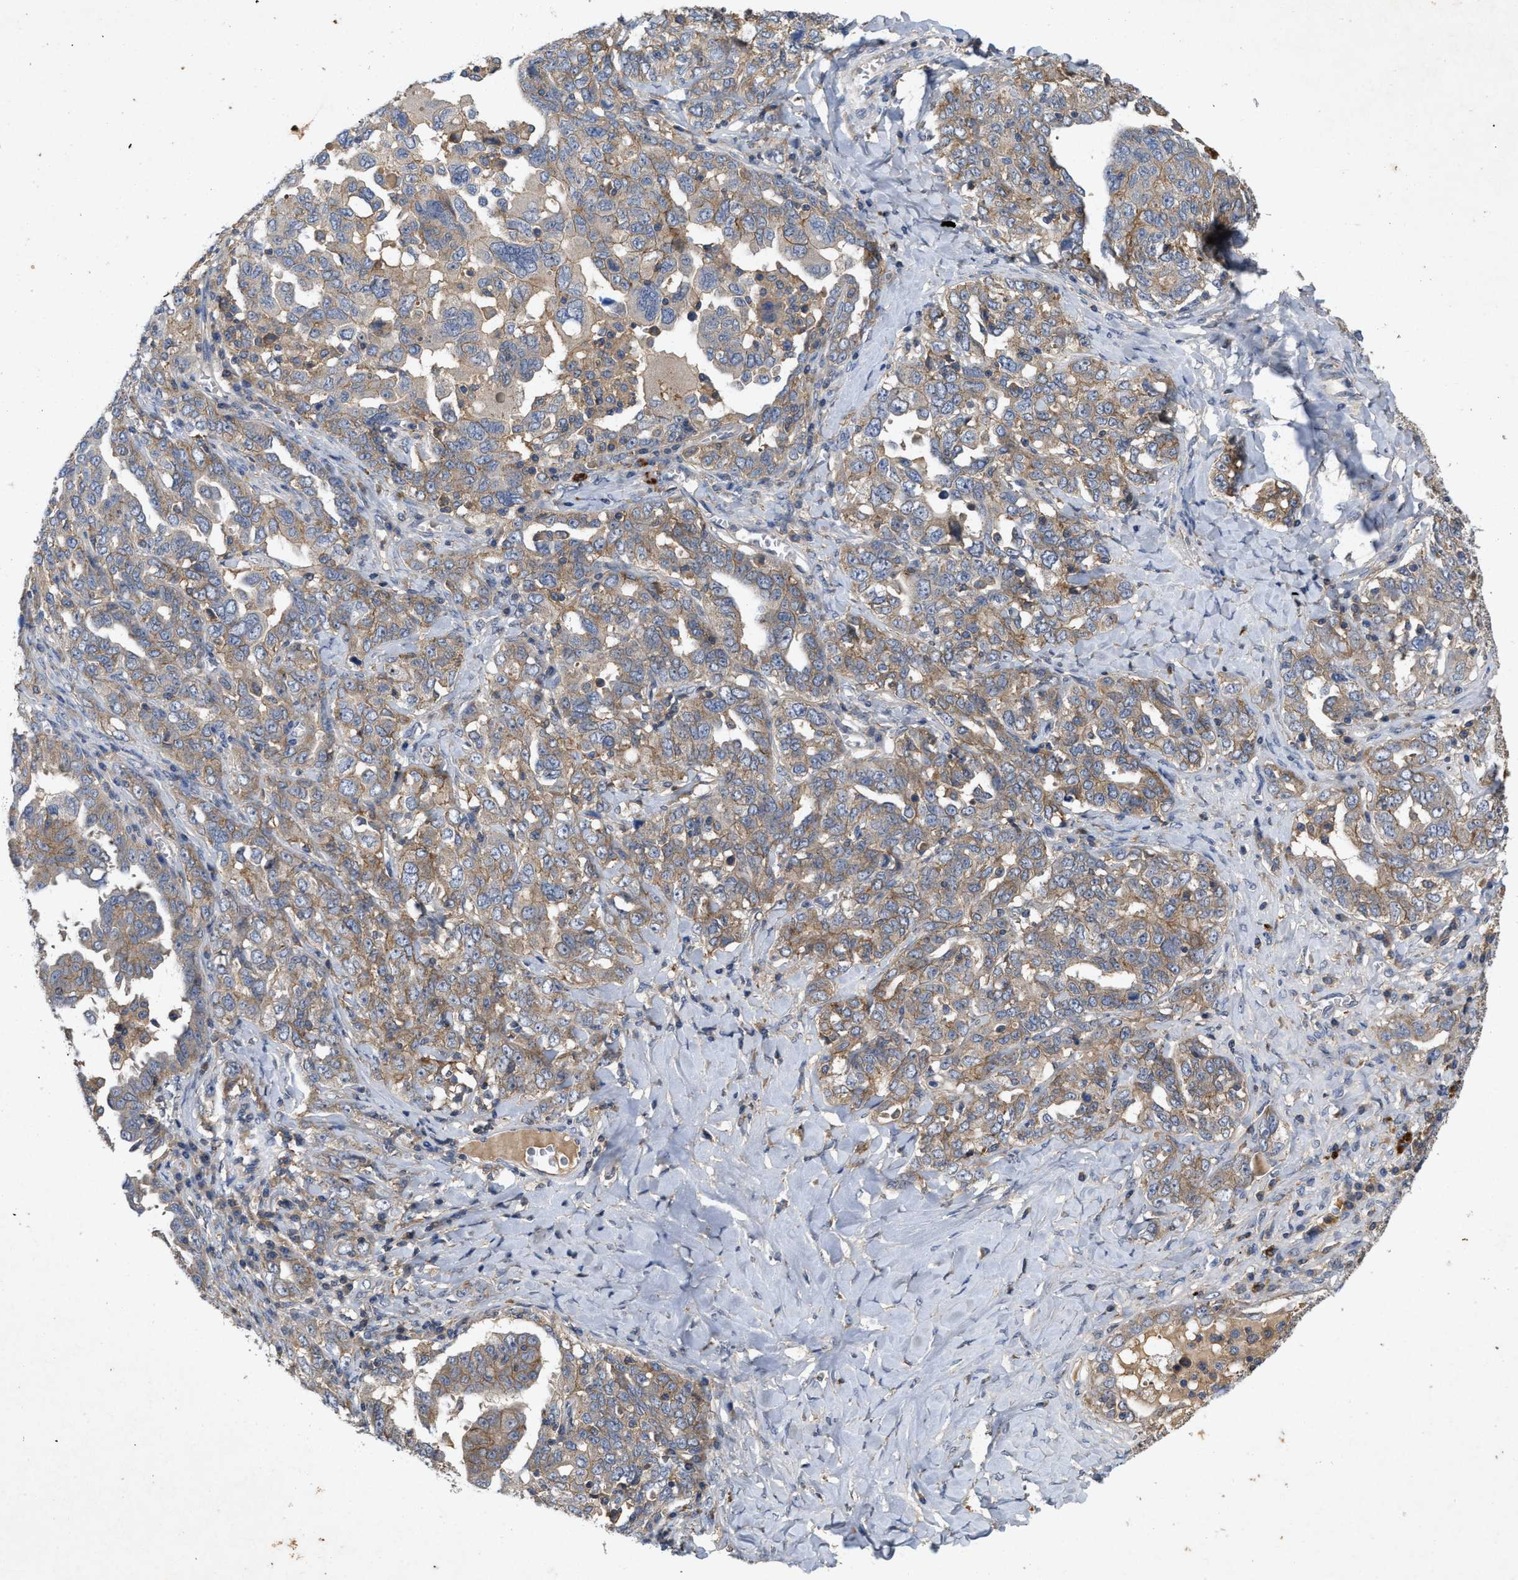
{"staining": {"intensity": "weak", "quantity": ">75%", "location": "cytoplasmic/membranous"}, "tissue": "ovarian cancer", "cell_type": "Tumor cells", "image_type": "cancer", "snomed": [{"axis": "morphology", "description": "Carcinoma, endometroid"}, {"axis": "topography", "description": "Ovary"}], "caption": "Brown immunohistochemical staining in human ovarian cancer shows weak cytoplasmic/membranous expression in about >75% of tumor cells.", "gene": "LPAR2", "patient": {"sex": "female", "age": 62}}